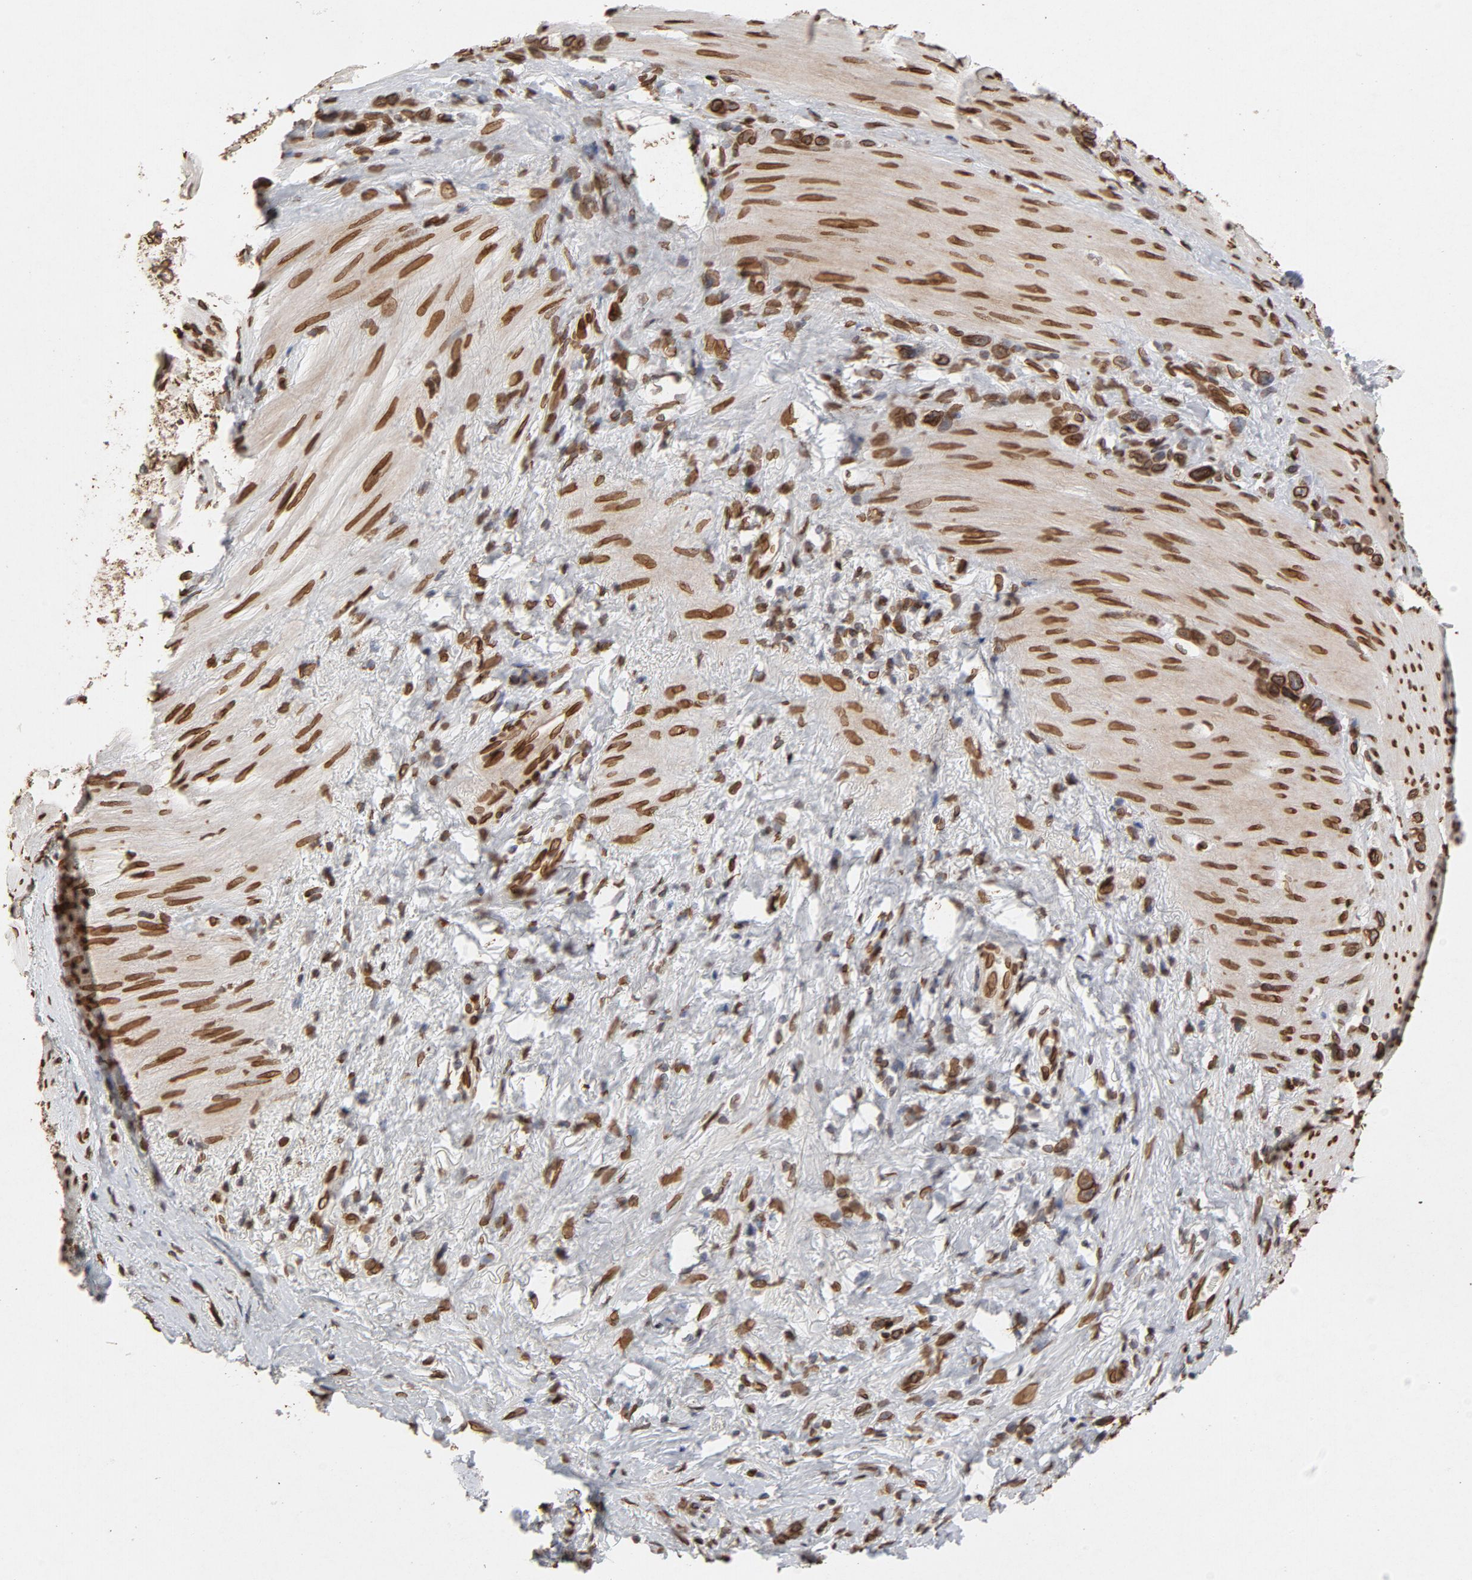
{"staining": {"intensity": "strong", "quantity": ">75%", "location": "cytoplasmic/membranous,nuclear"}, "tissue": "stomach cancer", "cell_type": "Tumor cells", "image_type": "cancer", "snomed": [{"axis": "morphology", "description": "Normal tissue, NOS"}, {"axis": "morphology", "description": "Adenocarcinoma, NOS"}, {"axis": "morphology", "description": "Adenocarcinoma, High grade"}, {"axis": "topography", "description": "Stomach, upper"}, {"axis": "topography", "description": "Stomach"}], "caption": "About >75% of tumor cells in stomach cancer reveal strong cytoplasmic/membranous and nuclear protein expression as visualized by brown immunohistochemical staining.", "gene": "LMNA", "patient": {"sex": "female", "age": 65}}